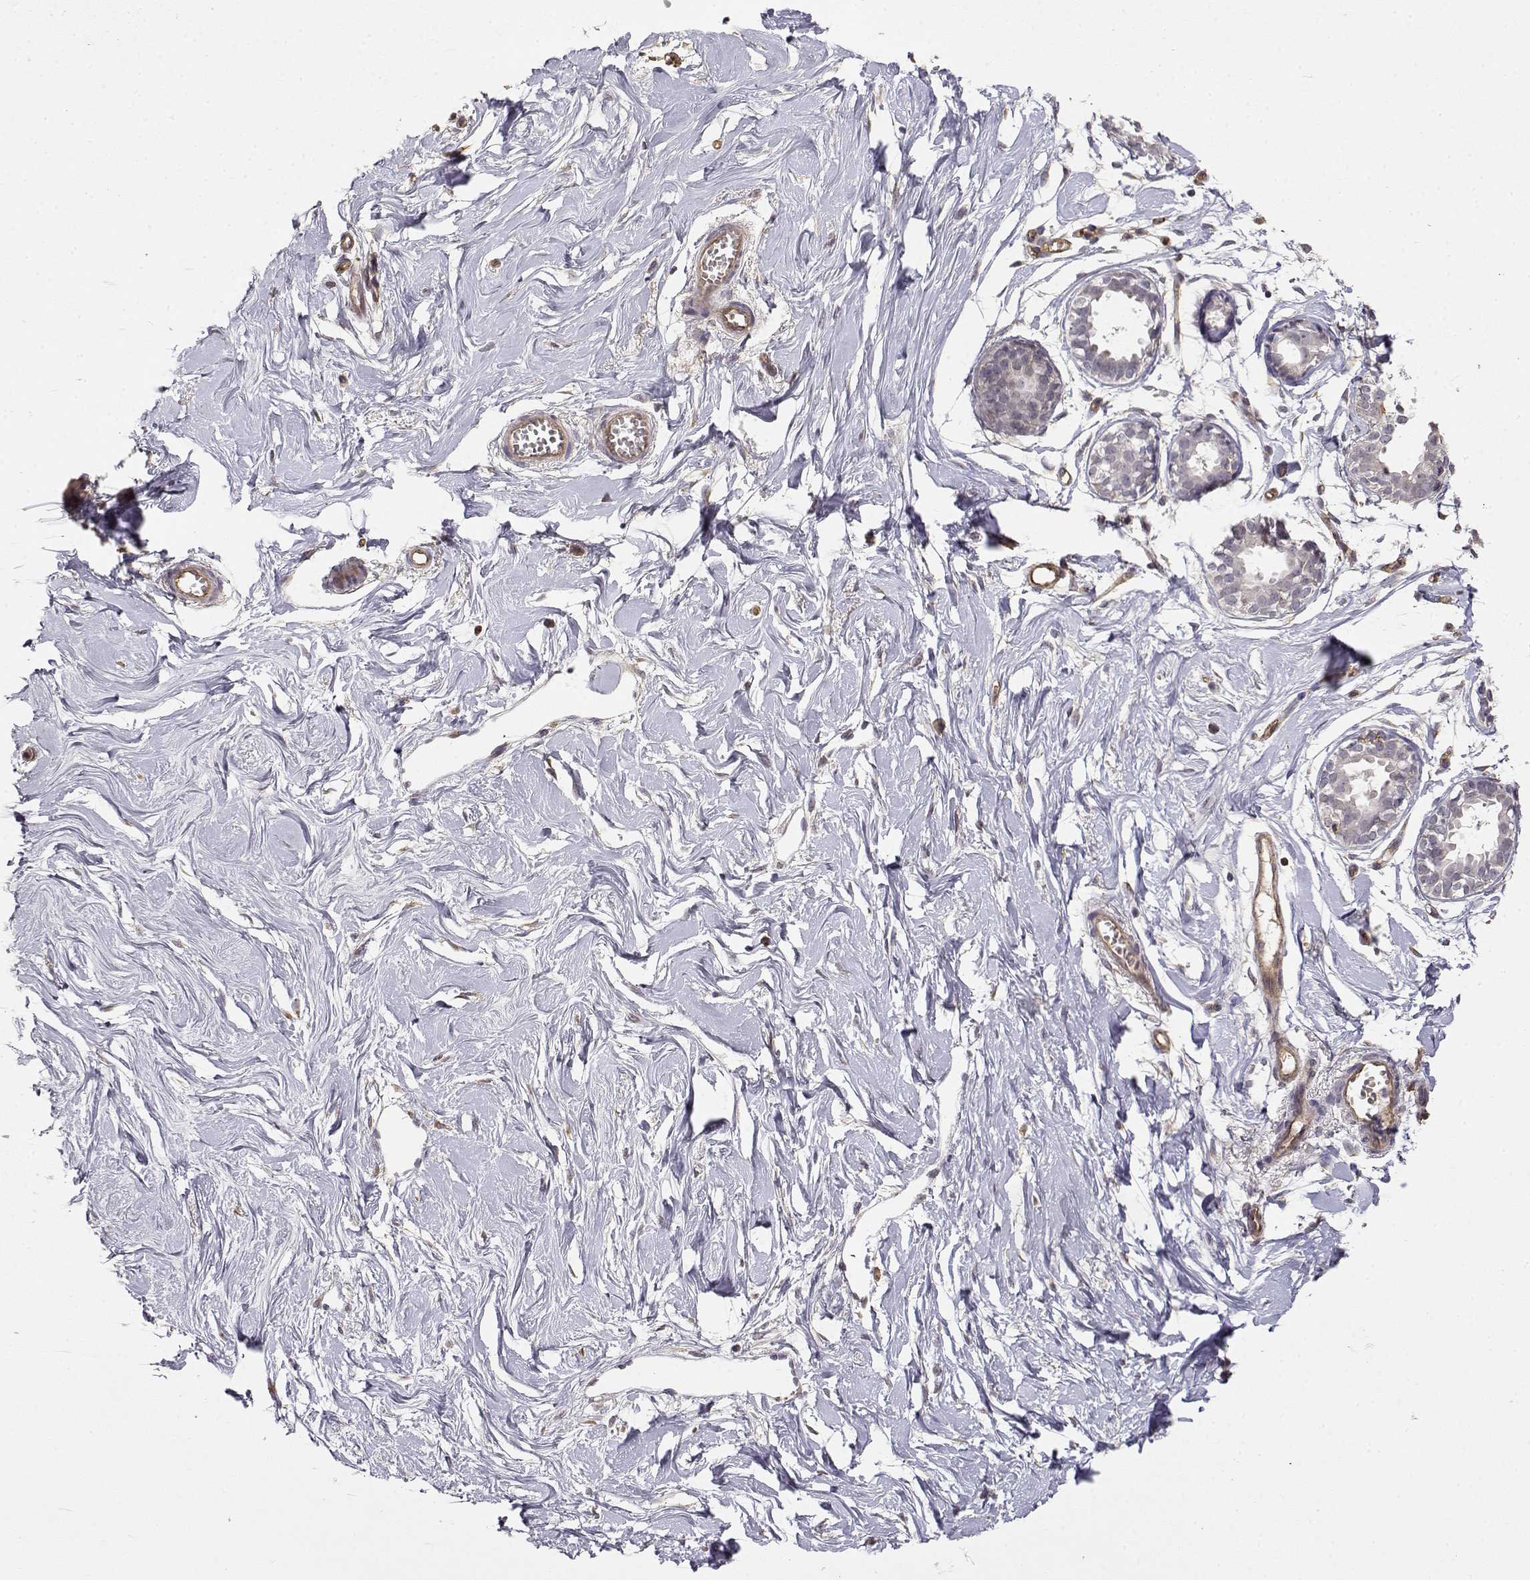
{"staining": {"intensity": "negative", "quantity": "none", "location": "none"}, "tissue": "breast", "cell_type": "Adipocytes", "image_type": "normal", "snomed": [{"axis": "morphology", "description": "Normal tissue, NOS"}, {"axis": "topography", "description": "Breast"}], "caption": "A high-resolution micrograph shows IHC staining of unremarkable breast, which exhibits no significant expression in adipocytes.", "gene": "IFITM1", "patient": {"sex": "female", "age": 49}}